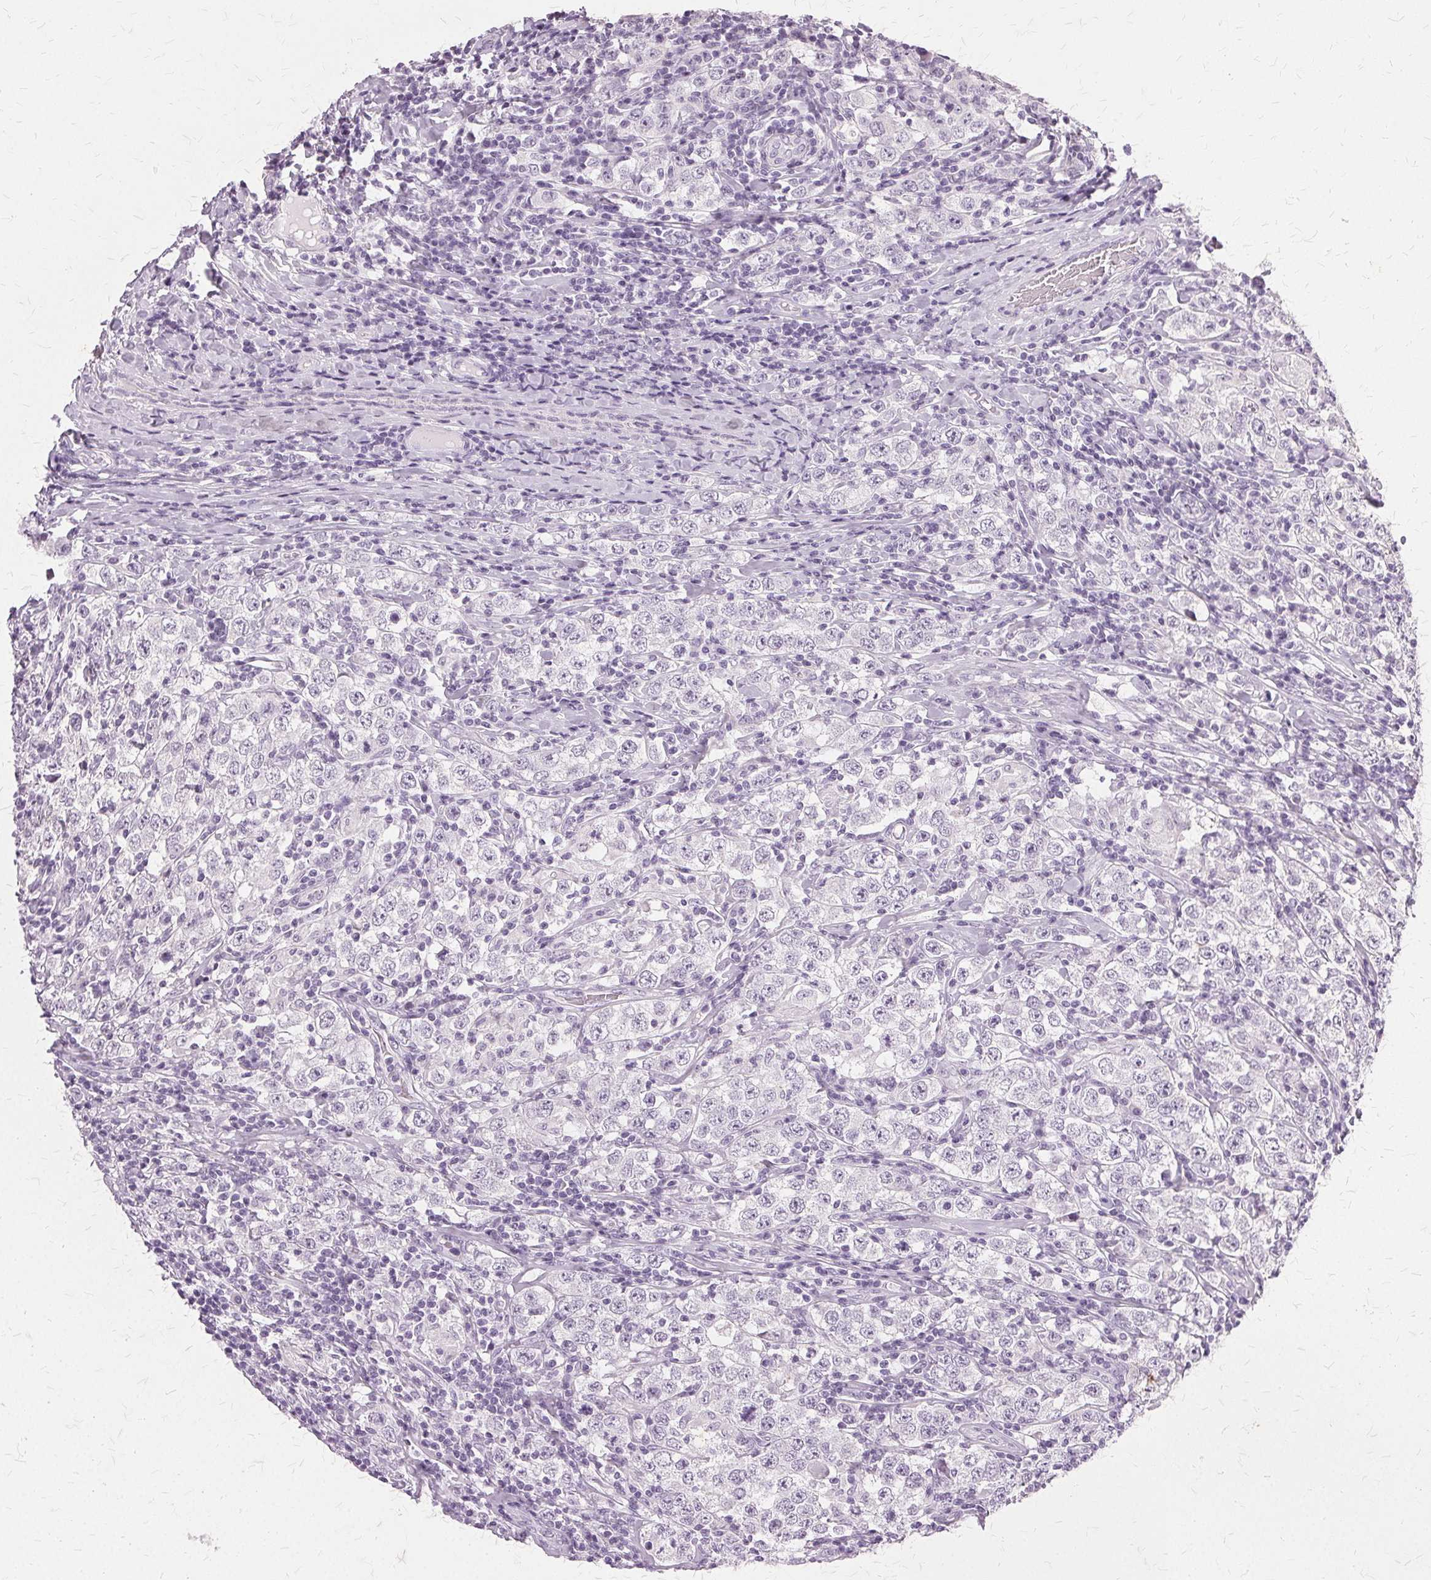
{"staining": {"intensity": "negative", "quantity": "none", "location": "none"}, "tissue": "testis cancer", "cell_type": "Tumor cells", "image_type": "cancer", "snomed": [{"axis": "morphology", "description": "Seminoma, NOS"}, {"axis": "morphology", "description": "Carcinoma, Embryonal, NOS"}, {"axis": "topography", "description": "Testis"}], "caption": "Immunohistochemistry of testis cancer (embryonal carcinoma) exhibits no staining in tumor cells.", "gene": "SLC45A3", "patient": {"sex": "male", "age": 41}}